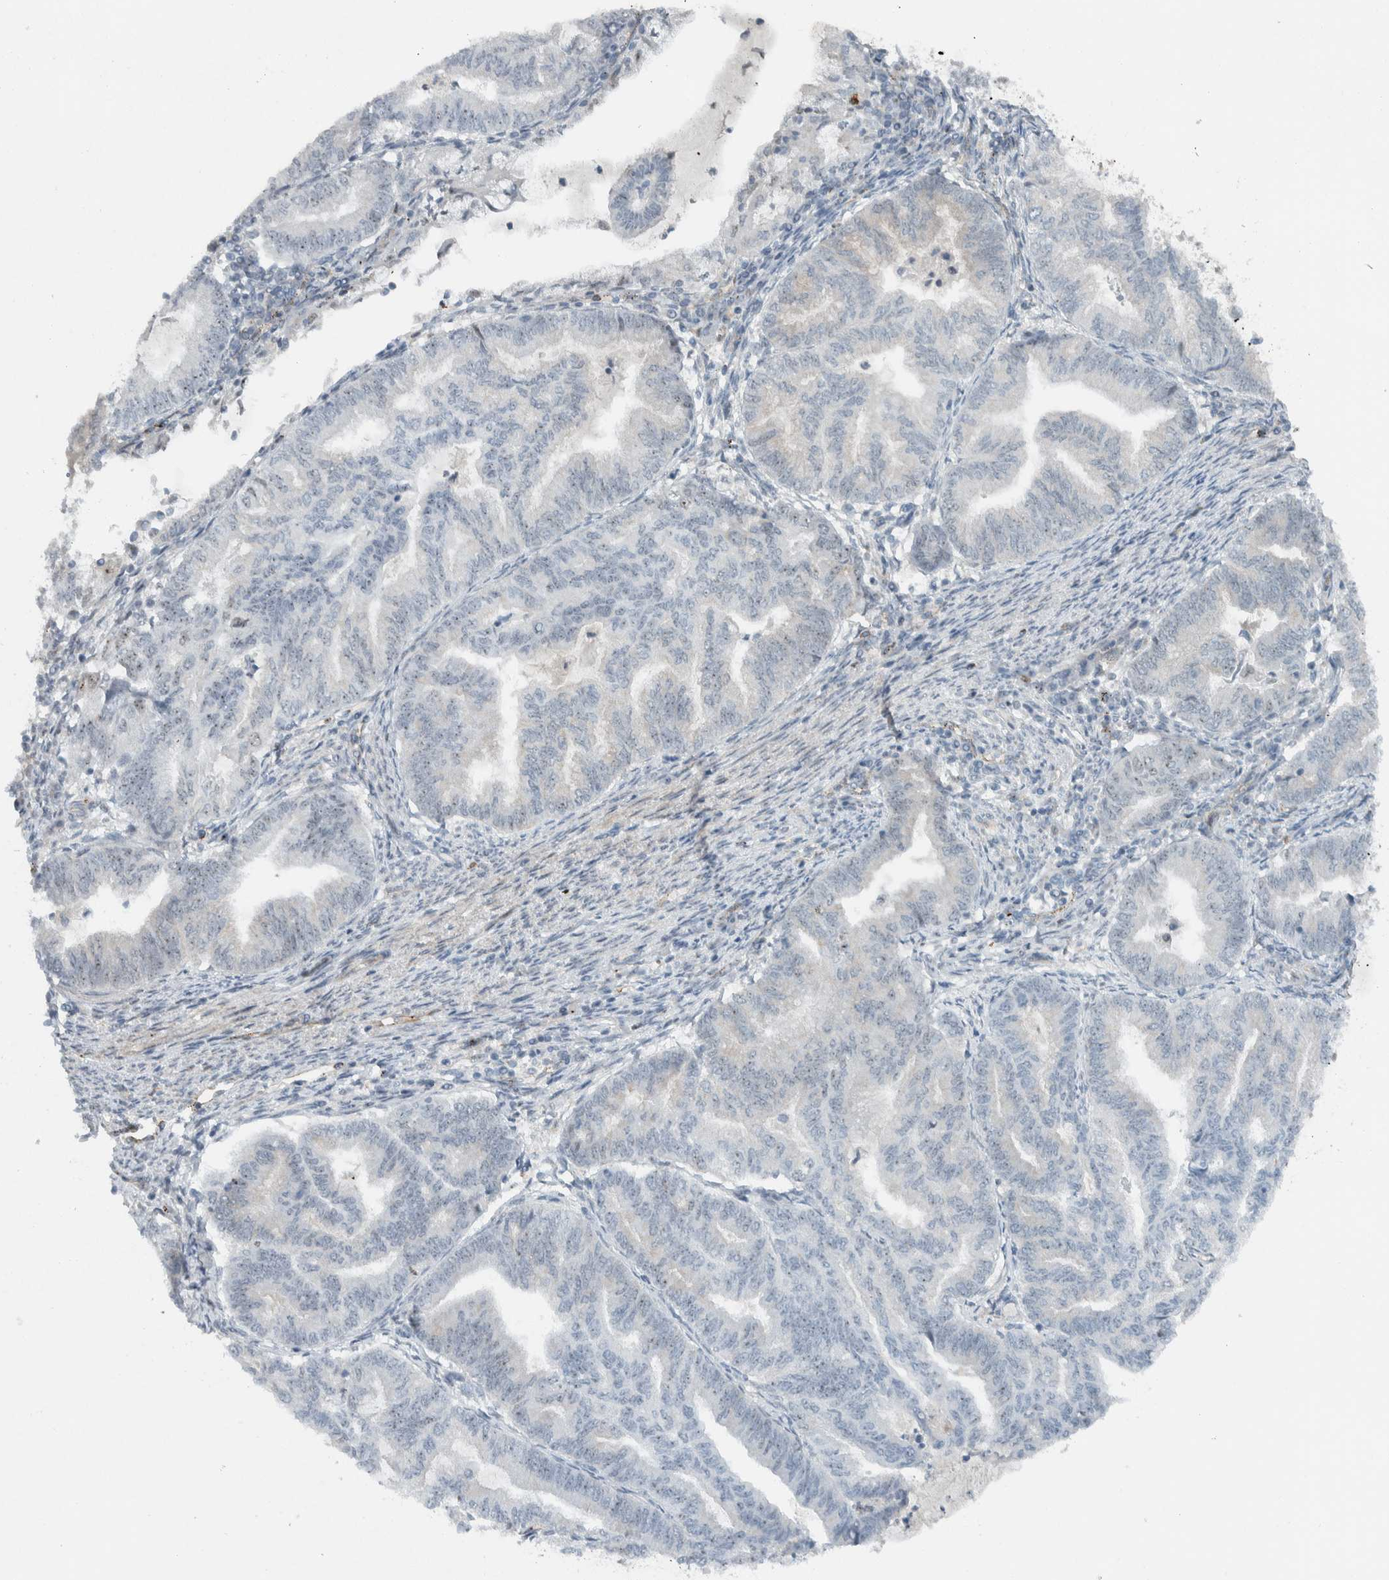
{"staining": {"intensity": "negative", "quantity": "none", "location": "none"}, "tissue": "endometrial cancer", "cell_type": "Tumor cells", "image_type": "cancer", "snomed": [{"axis": "morphology", "description": "Adenocarcinoma, NOS"}, {"axis": "topography", "description": "Endometrium"}], "caption": "Endometrial cancer (adenocarcinoma) stained for a protein using IHC reveals no expression tumor cells.", "gene": "ZFP91", "patient": {"sex": "female", "age": 79}}